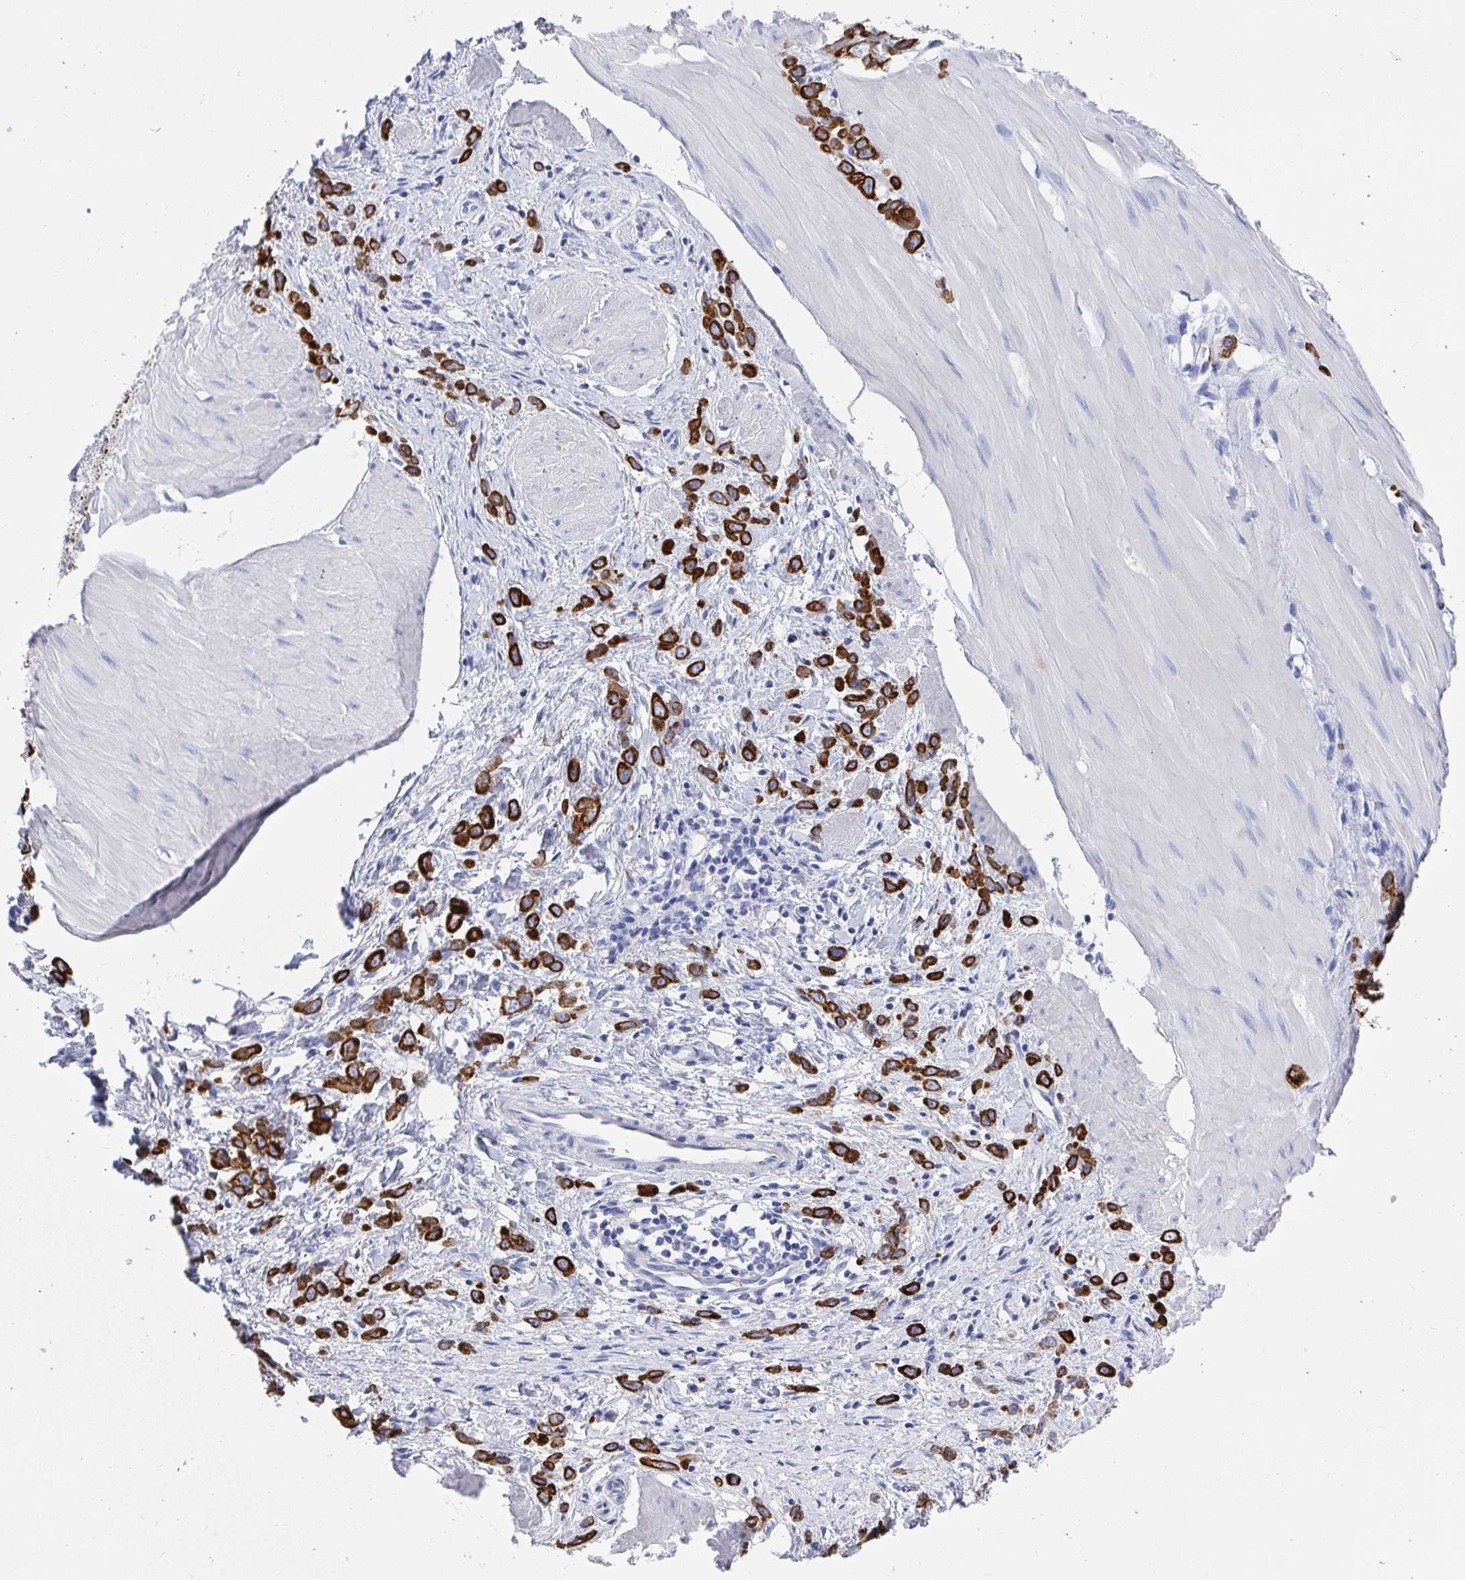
{"staining": {"intensity": "strong", "quantity": ">75%", "location": "cytoplasmic/membranous"}, "tissue": "stomach cancer", "cell_type": "Tumor cells", "image_type": "cancer", "snomed": [{"axis": "morphology", "description": "Adenocarcinoma, NOS"}, {"axis": "topography", "description": "Stomach"}], "caption": "This photomicrograph displays immunohistochemistry staining of human stomach adenocarcinoma, with high strong cytoplasmic/membranous staining in approximately >75% of tumor cells.", "gene": "CLDN8", "patient": {"sex": "male", "age": 47}}